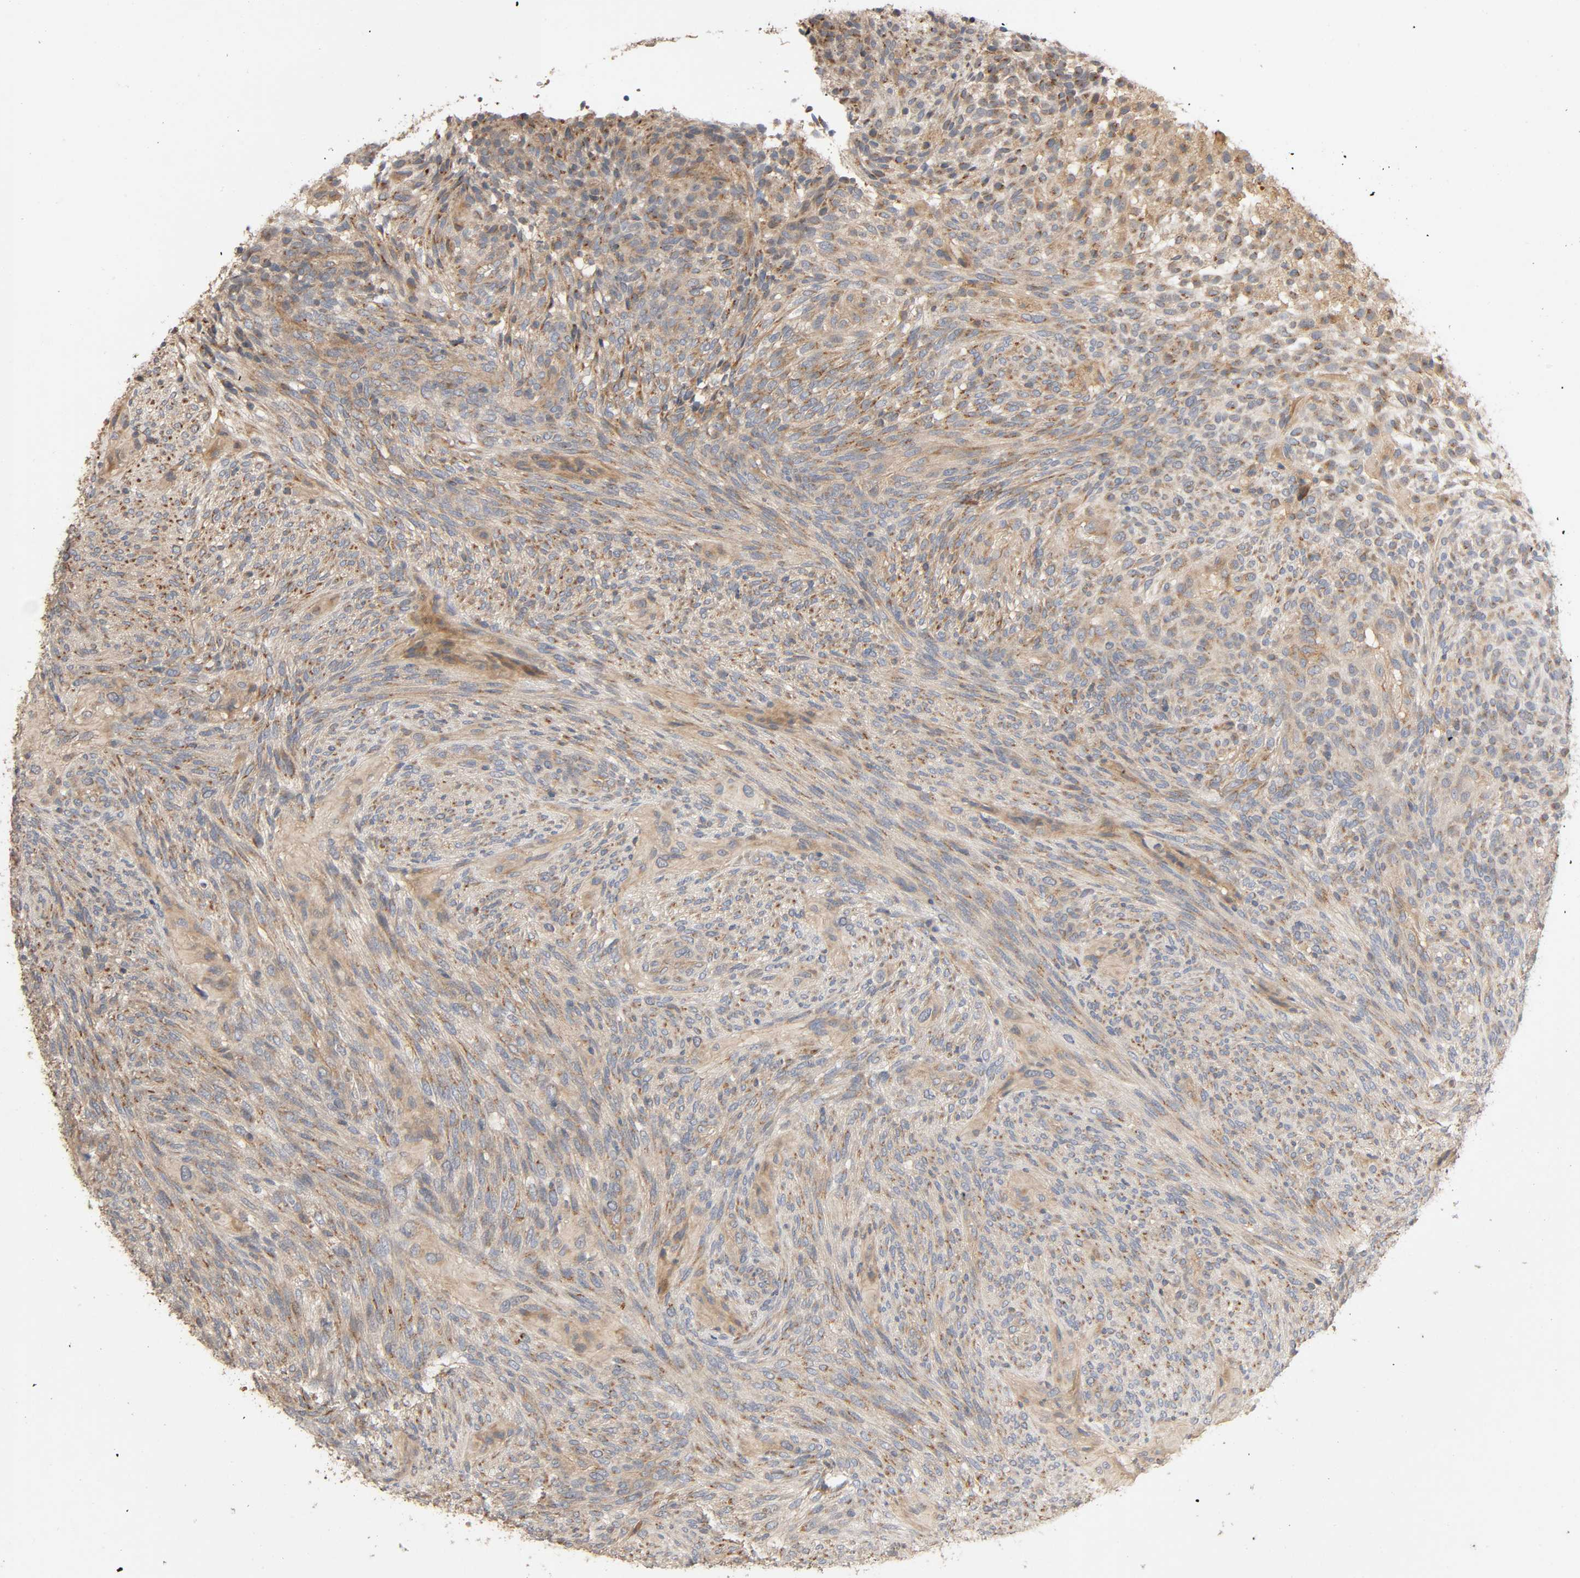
{"staining": {"intensity": "moderate", "quantity": "25%-75%", "location": "cytoplasmic/membranous"}, "tissue": "glioma", "cell_type": "Tumor cells", "image_type": "cancer", "snomed": [{"axis": "morphology", "description": "Glioma, malignant, High grade"}, {"axis": "topography", "description": "Cerebral cortex"}], "caption": "Immunohistochemistry (IHC) of glioma reveals medium levels of moderate cytoplasmic/membranous expression in approximately 25%-75% of tumor cells.", "gene": "SGSM1", "patient": {"sex": "female", "age": 55}}